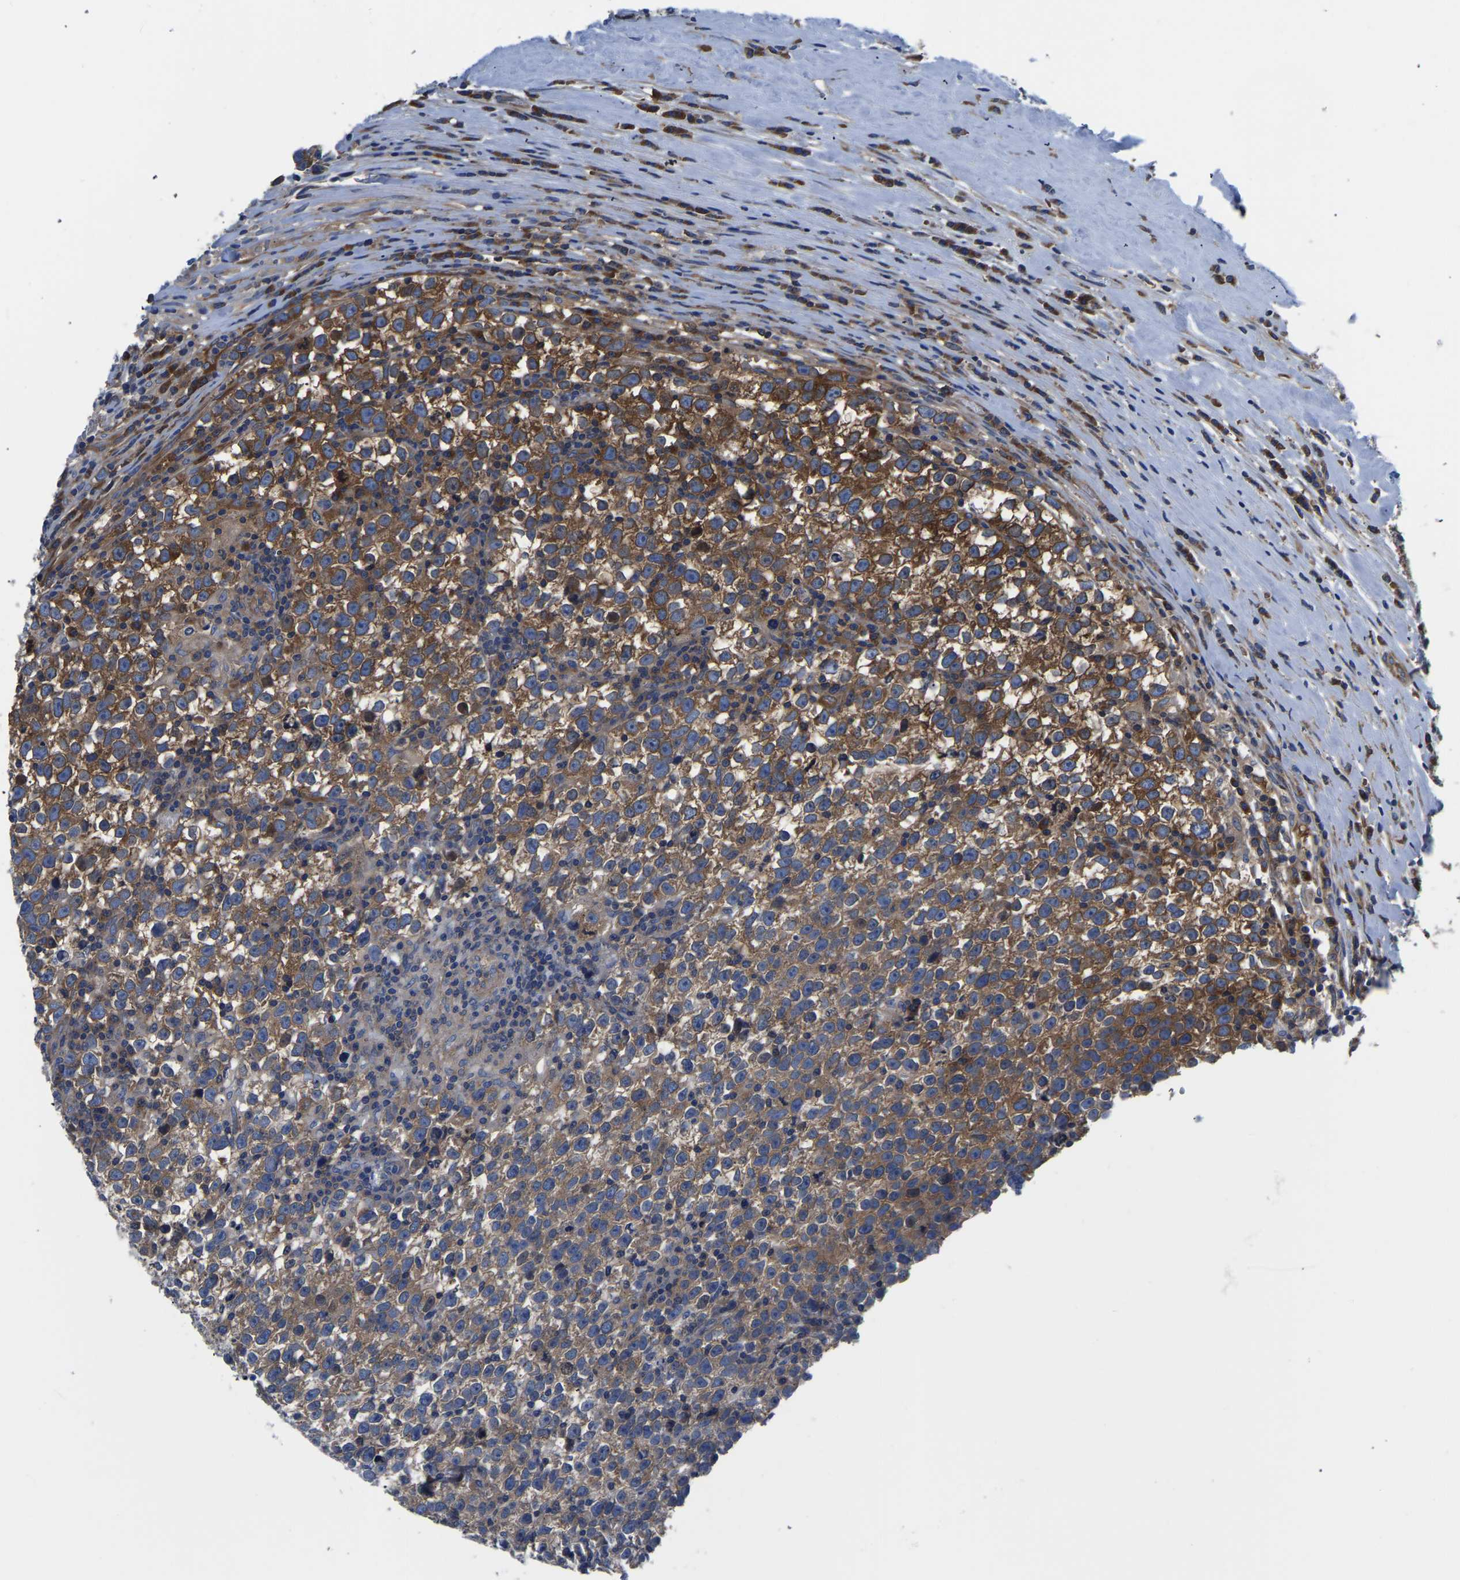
{"staining": {"intensity": "strong", "quantity": "25%-75%", "location": "cytoplasmic/membranous"}, "tissue": "testis cancer", "cell_type": "Tumor cells", "image_type": "cancer", "snomed": [{"axis": "morphology", "description": "Normal tissue, NOS"}, {"axis": "morphology", "description": "Seminoma, NOS"}, {"axis": "topography", "description": "Testis"}], "caption": "This is an image of immunohistochemistry (IHC) staining of testis cancer, which shows strong positivity in the cytoplasmic/membranous of tumor cells.", "gene": "TFG", "patient": {"sex": "male", "age": 43}}